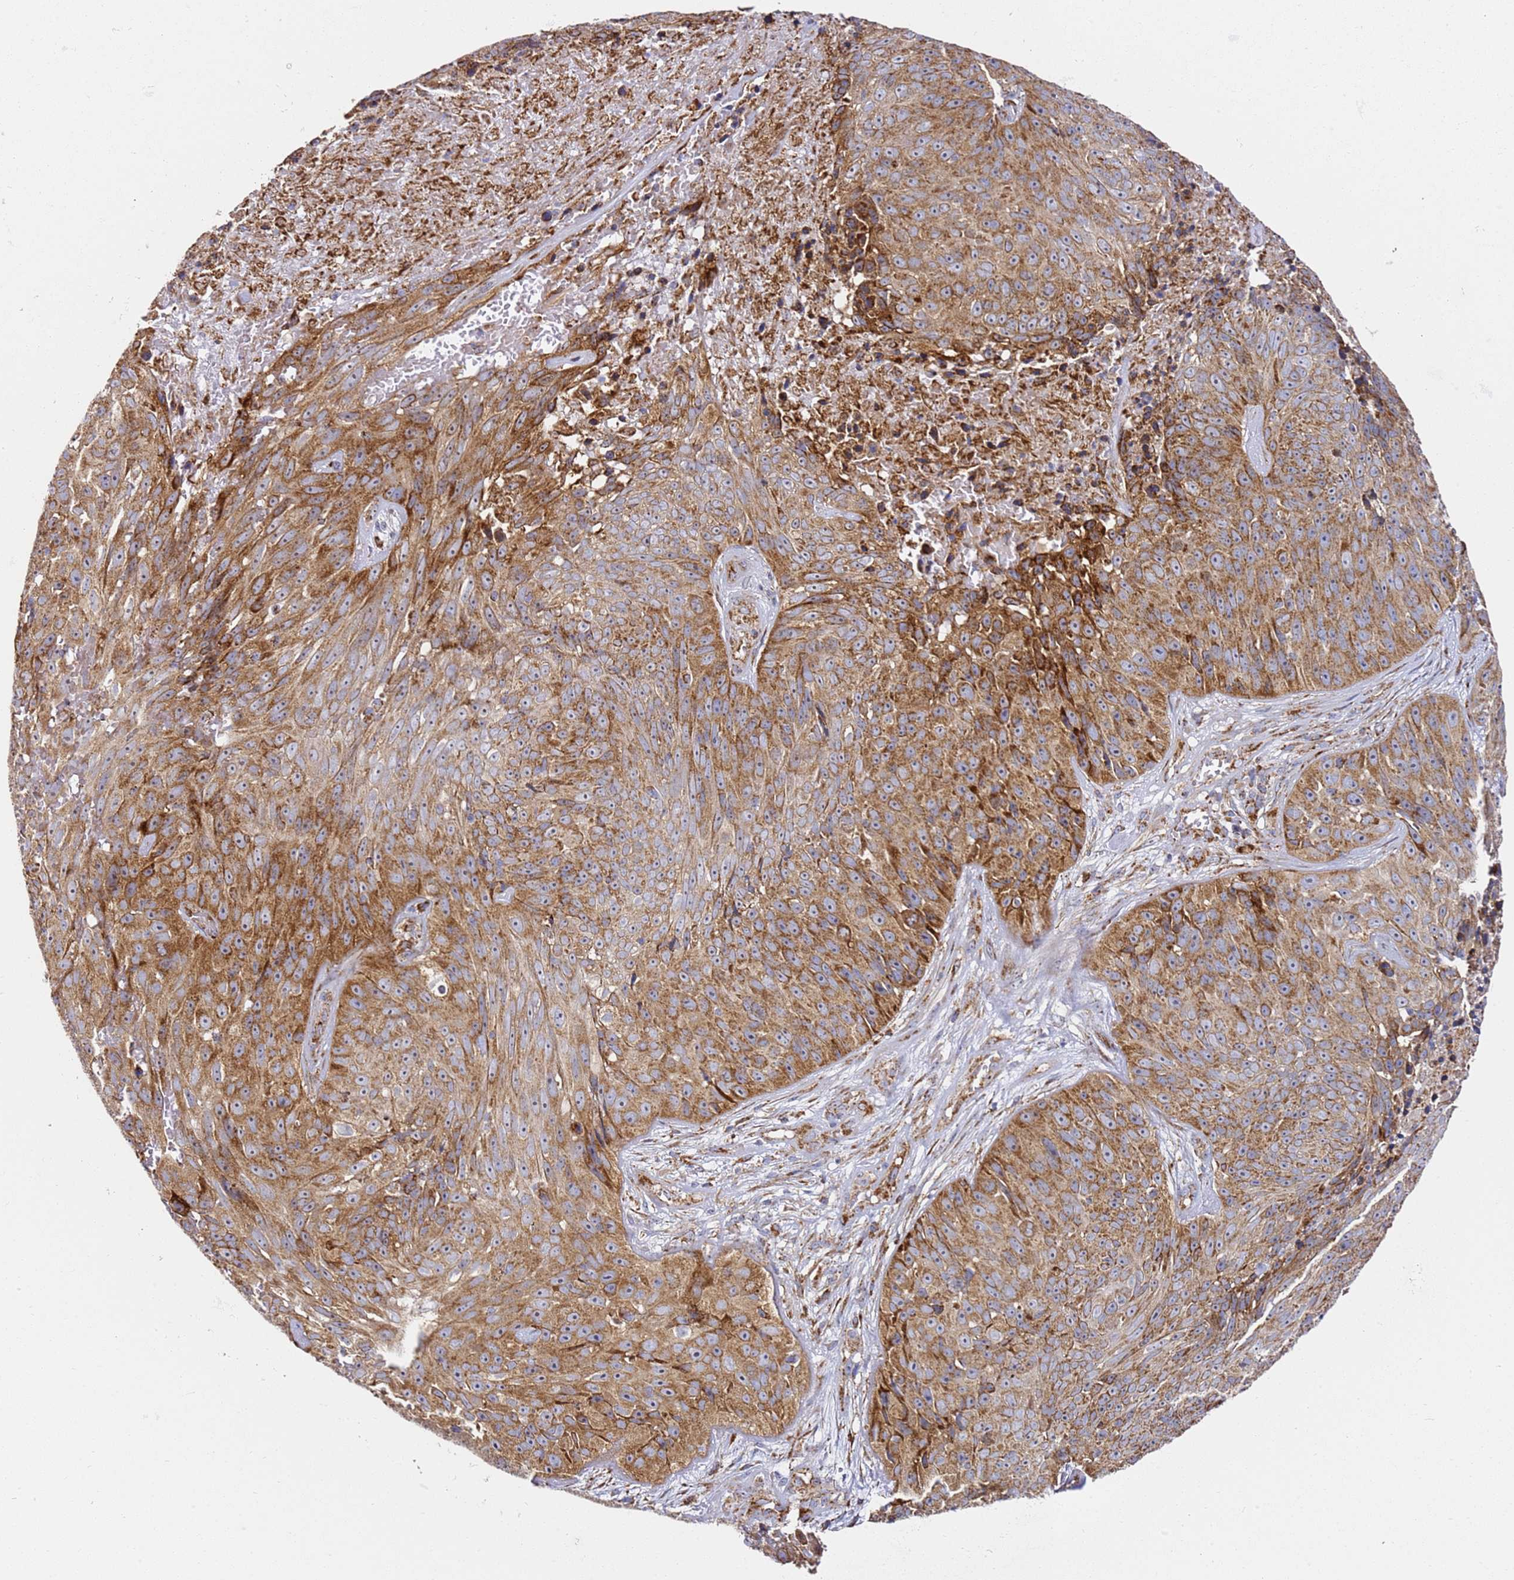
{"staining": {"intensity": "moderate", "quantity": ">75%", "location": "cytoplasmic/membranous"}, "tissue": "skin cancer", "cell_type": "Tumor cells", "image_type": "cancer", "snomed": [{"axis": "morphology", "description": "Squamous cell carcinoma, NOS"}, {"axis": "topography", "description": "Skin"}], "caption": "Protein expression analysis of squamous cell carcinoma (skin) demonstrates moderate cytoplasmic/membranous staining in approximately >75% of tumor cells. (Brightfield microscopy of DAB IHC at high magnification).", "gene": "NDUFA3", "patient": {"sex": "female", "age": 87}}